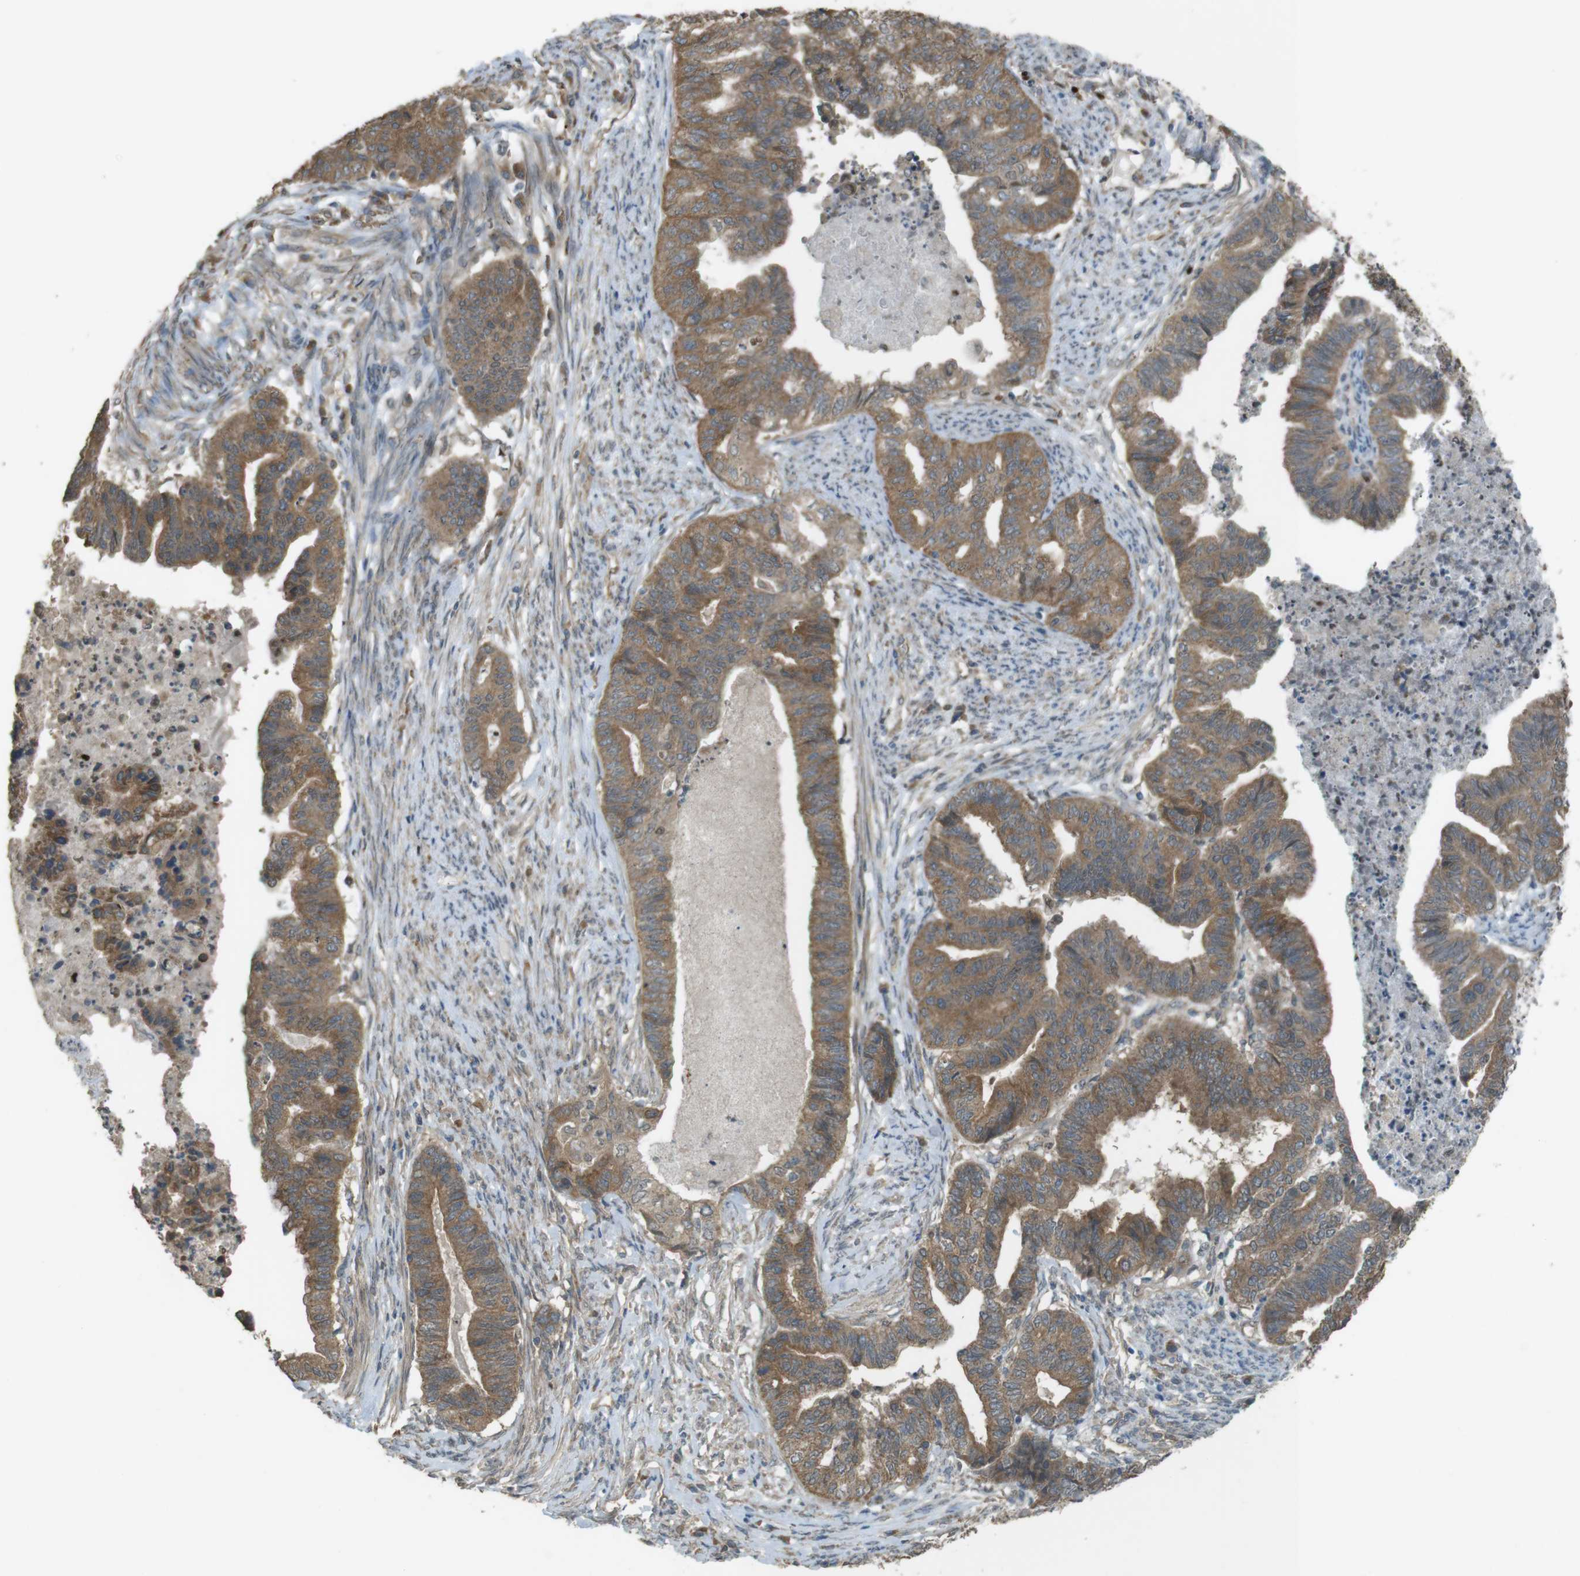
{"staining": {"intensity": "moderate", "quantity": ">75%", "location": "cytoplasmic/membranous"}, "tissue": "endometrial cancer", "cell_type": "Tumor cells", "image_type": "cancer", "snomed": [{"axis": "morphology", "description": "Adenocarcinoma, NOS"}, {"axis": "topography", "description": "Endometrium"}], "caption": "This is an image of immunohistochemistry staining of adenocarcinoma (endometrial), which shows moderate expression in the cytoplasmic/membranous of tumor cells.", "gene": "ZDHHC20", "patient": {"sex": "female", "age": 79}}